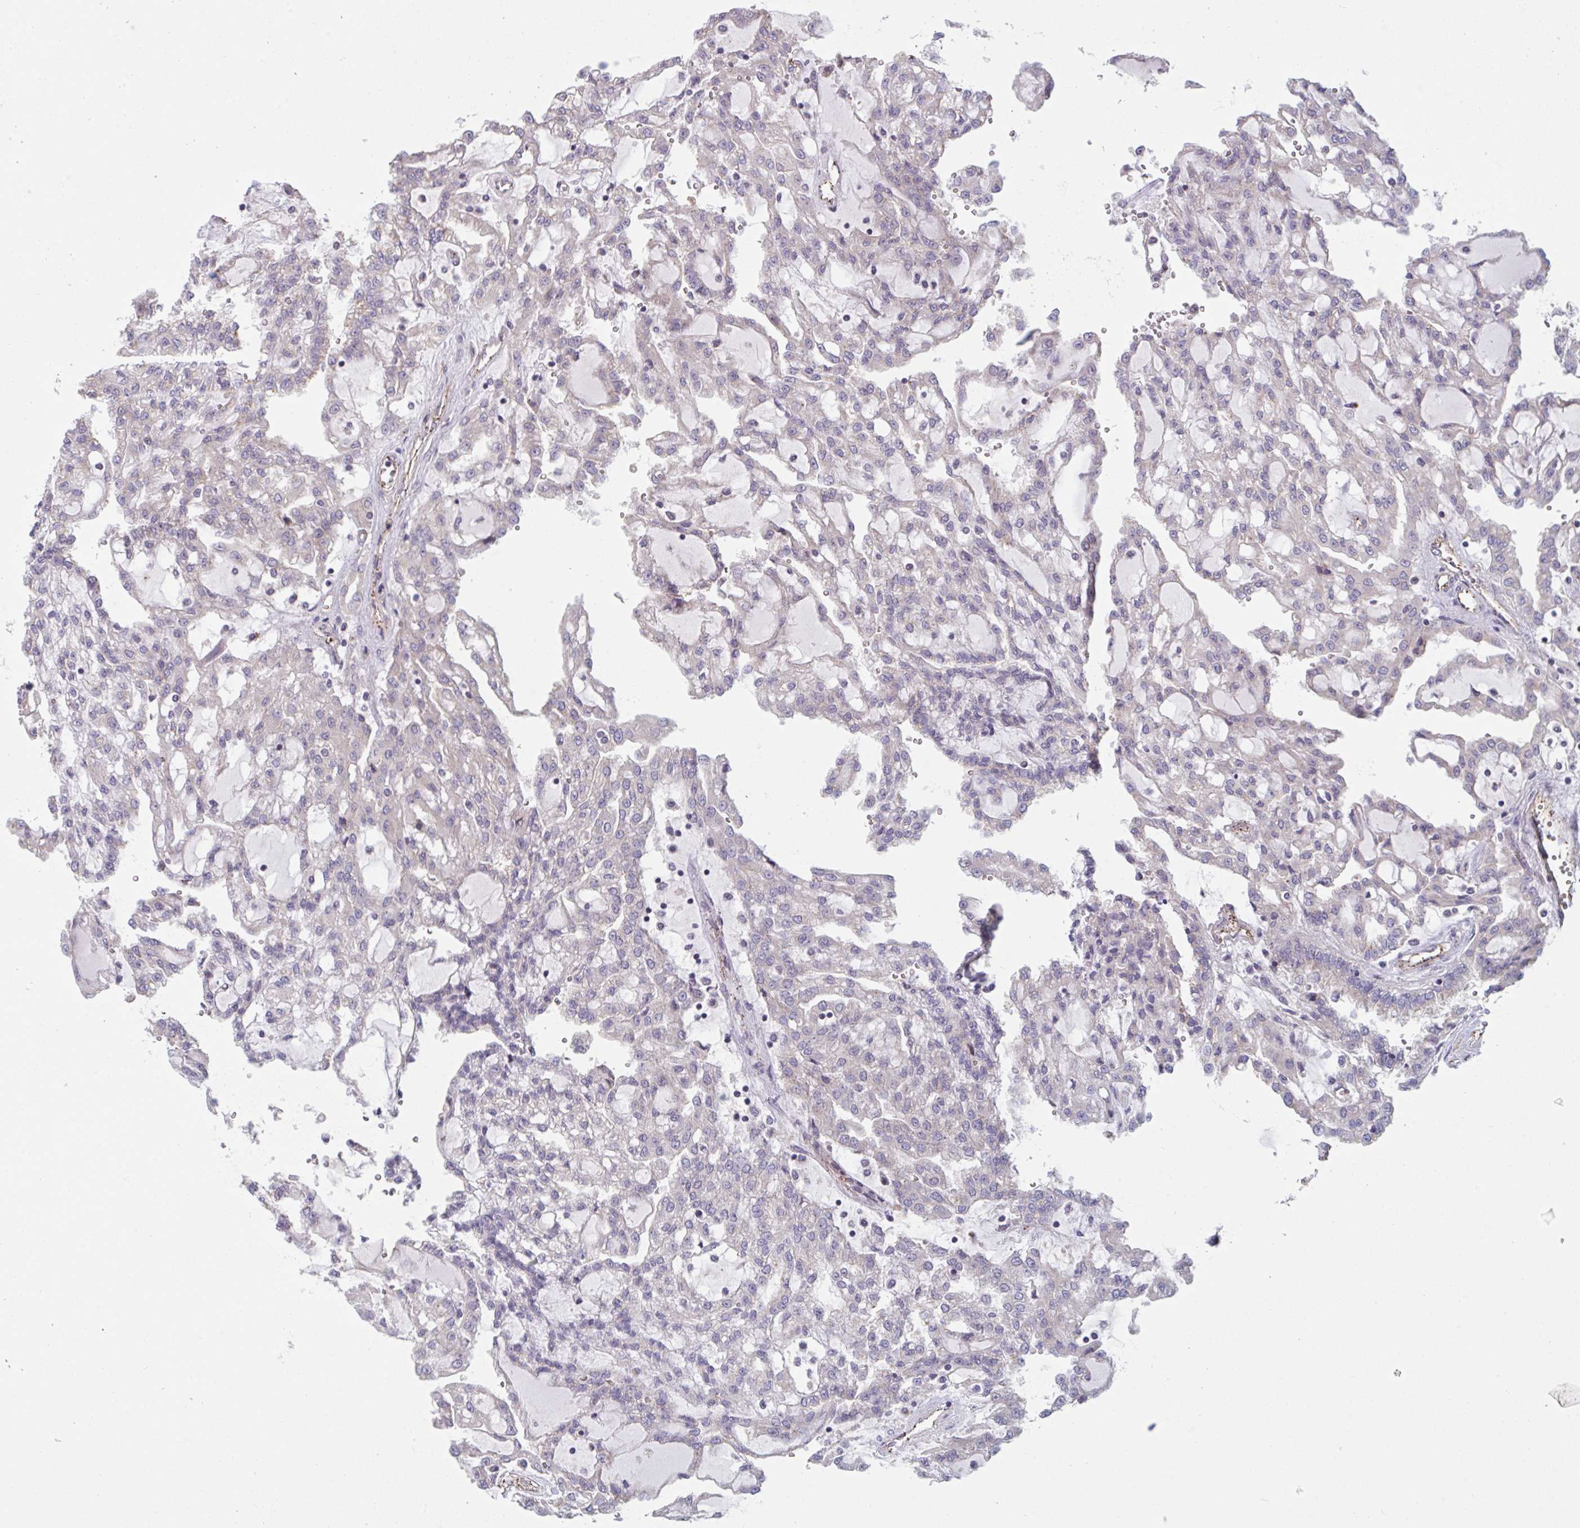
{"staining": {"intensity": "negative", "quantity": "none", "location": "none"}, "tissue": "renal cancer", "cell_type": "Tumor cells", "image_type": "cancer", "snomed": [{"axis": "morphology", "description": "Adenocarcinoma, NOS"}, {"axis": "topography", "description": "Kidney"}], "caption": "There is no significant staining in tumor cells of renal cancer. (DAB (3,3'-diaminobenzidine) IHC with hematoxylin counter stain).", "gene": "TNFSF10", "patient": {"sex": "male", "age": 63}}